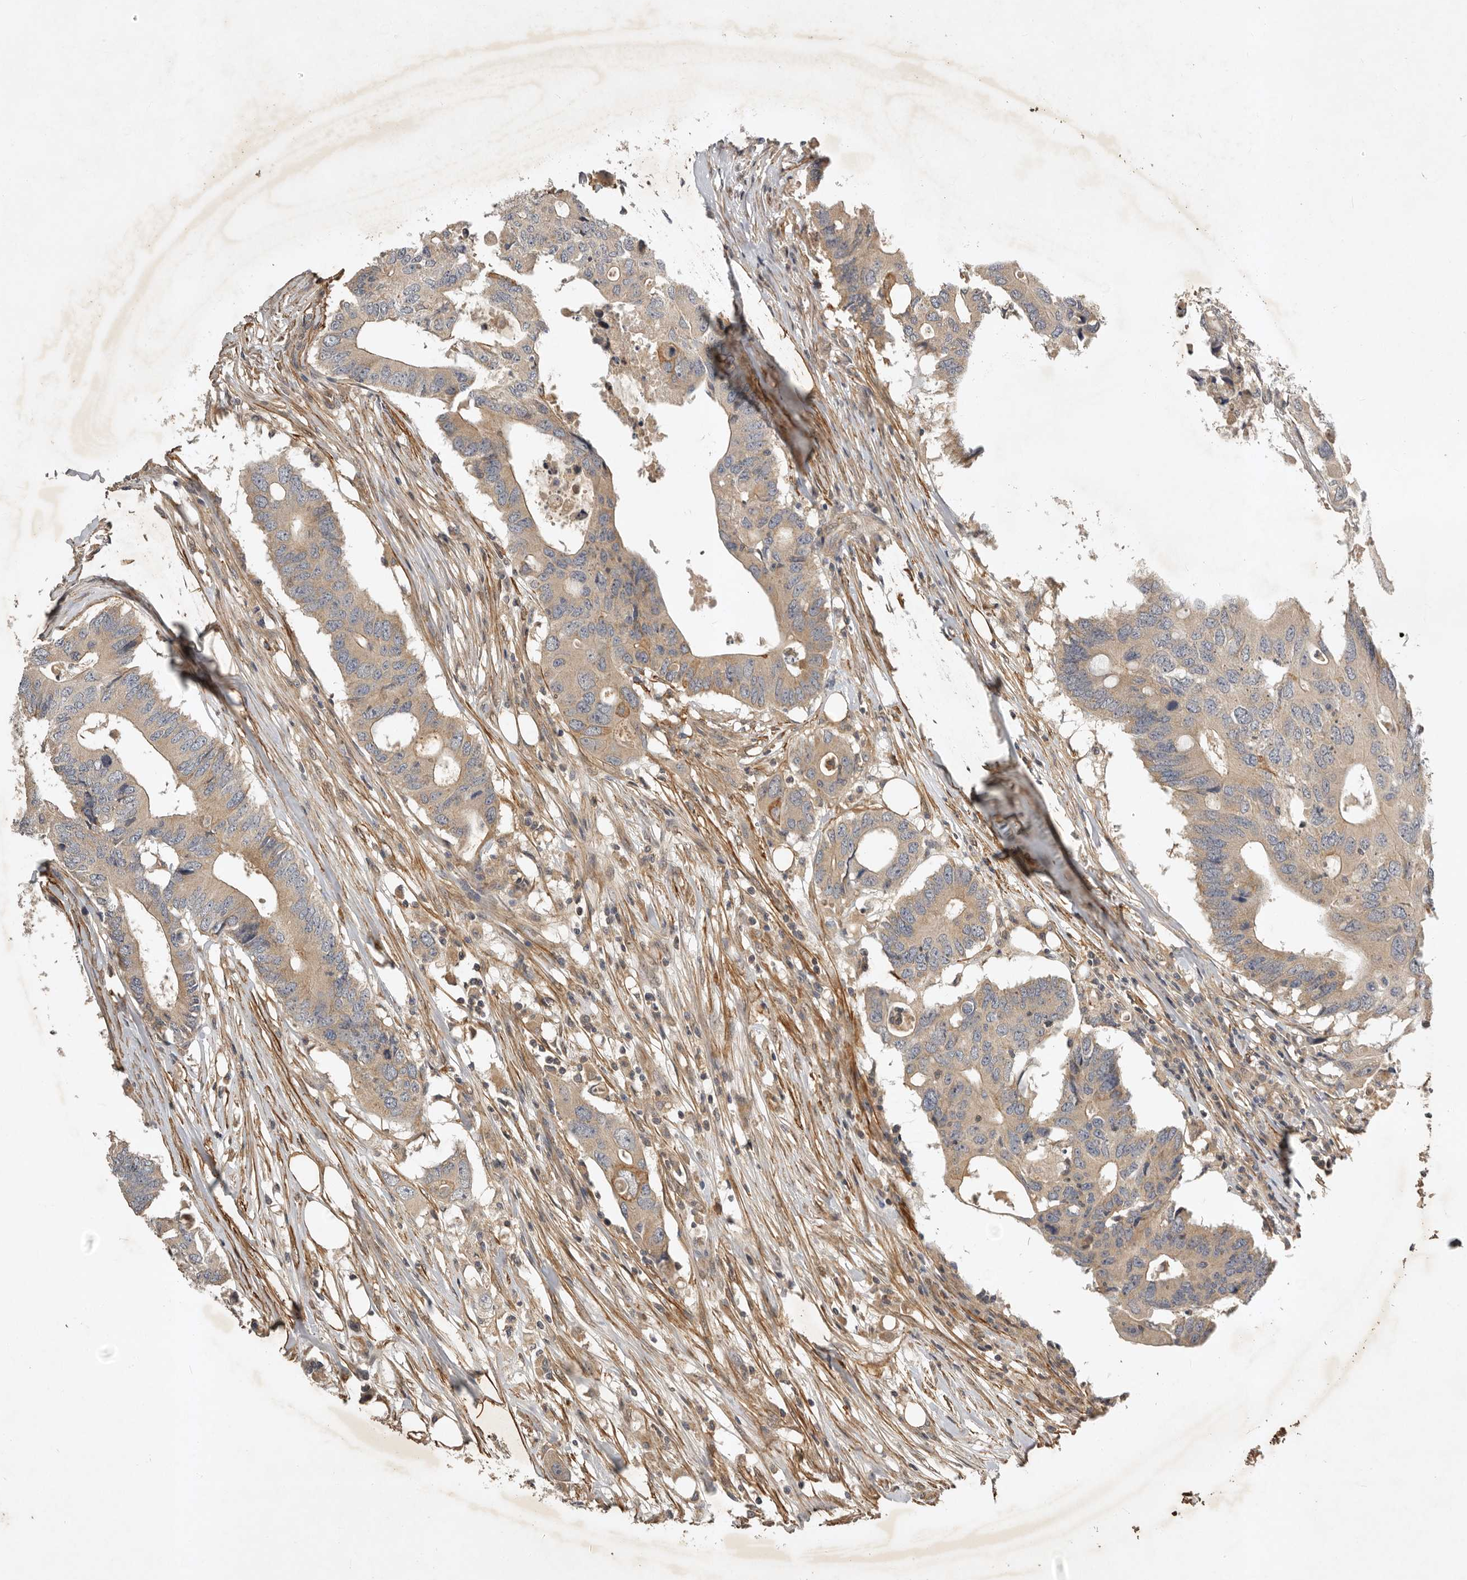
{"staining": {"intensity": "weak", "quantity": ">75%", "location": "cytoplasmic/membranous"}, "tissue": "colorectal cancer", "cell_type": "Tumor cells", "image_type": "cancer", "snomed": [{"axis": "morphology", "description": "Adenocarcinoma, NOS"}, {"axis": "topography", "description": "Colon"}], "caption": "Weak cytoplasmic/membranous protein staining is identified in approximately >75% of tumor cells in colorectal adenocarcinoma.", "gene": "RNF157", "patient": {"sex": "male", "age": 71}}